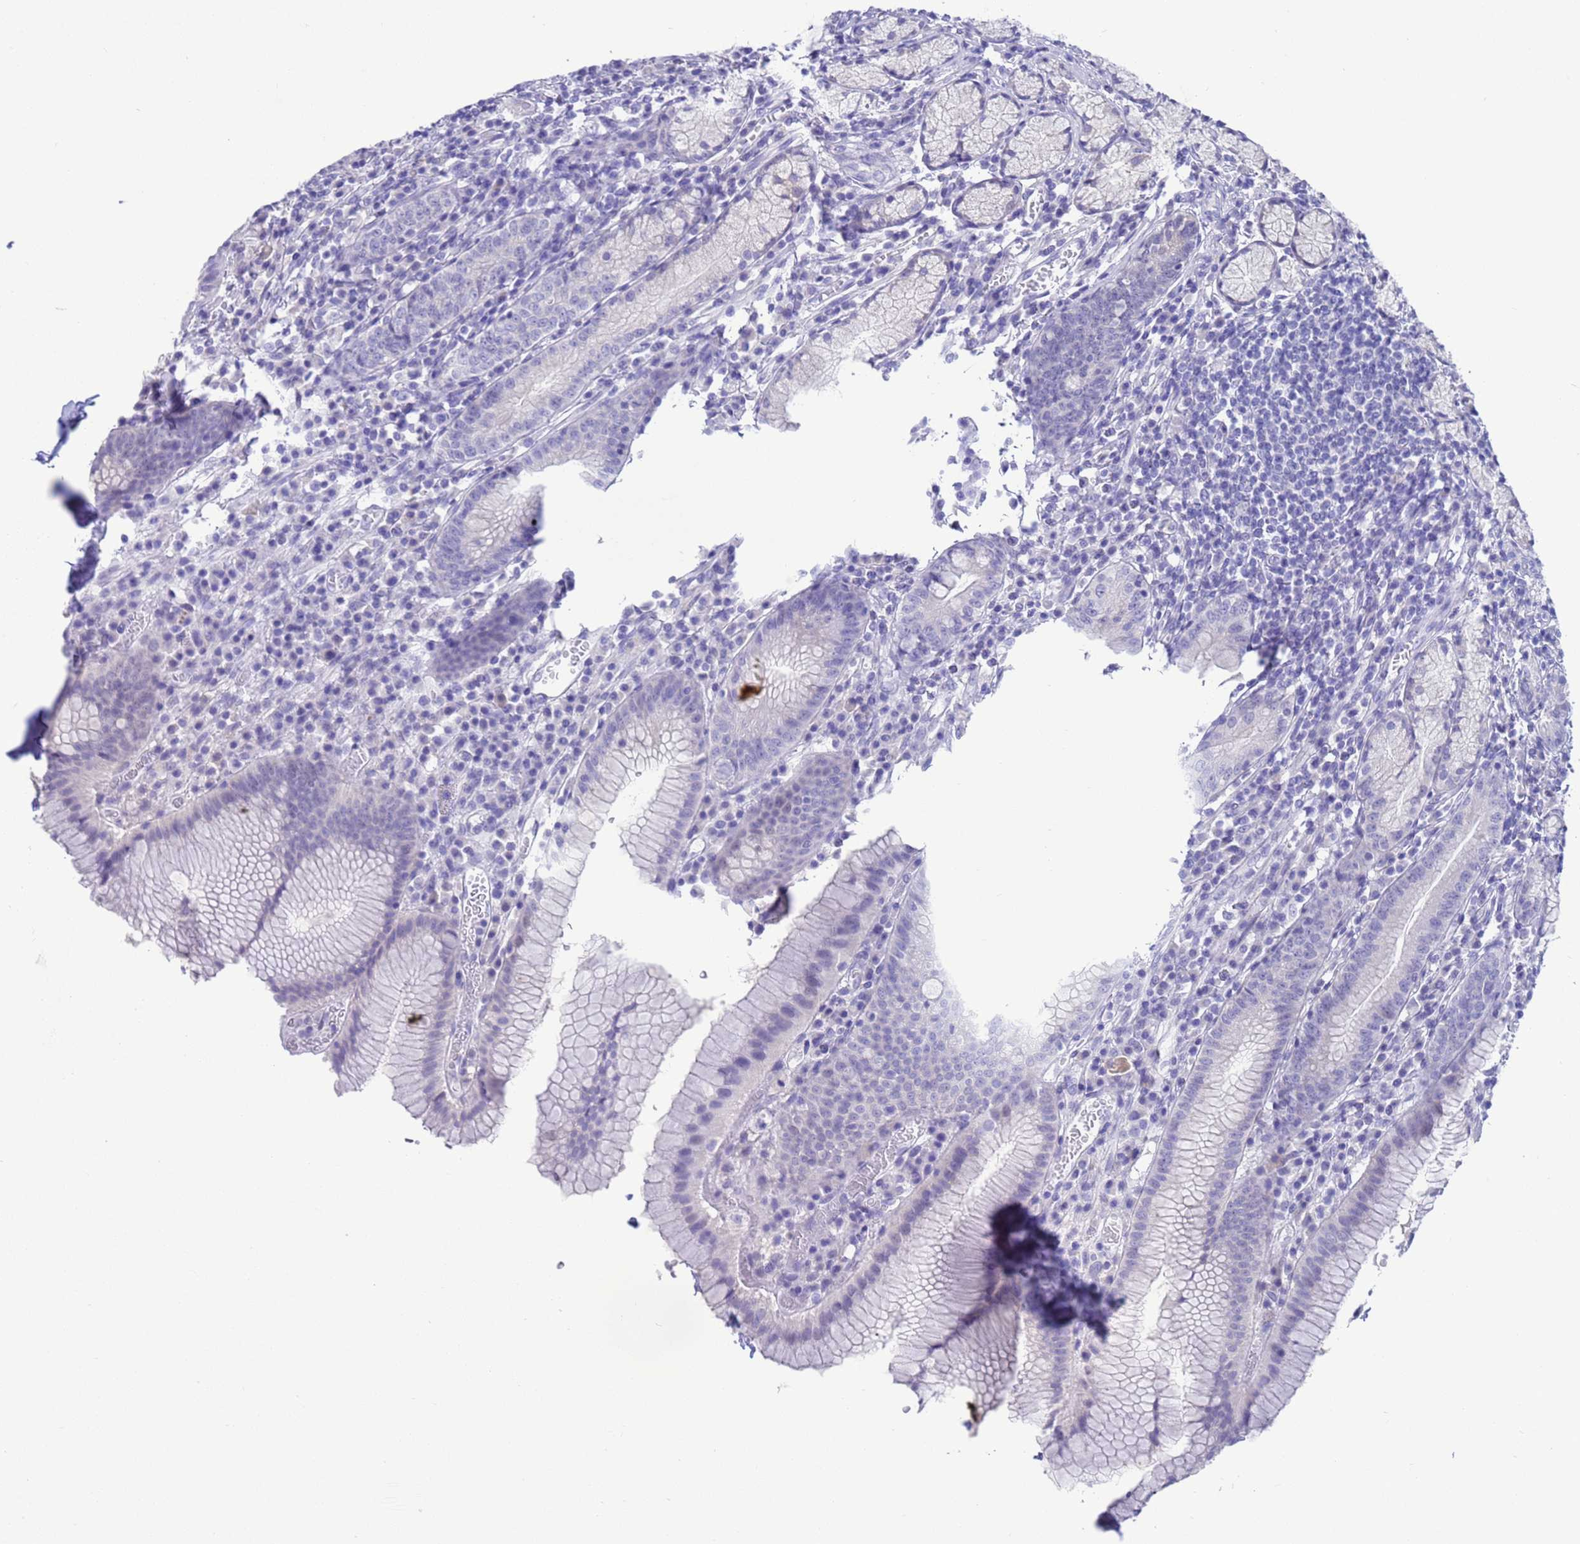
{"staining": {"intensity": "negative", "quantity": "none", "location": "none"}, "tissue": "stomach", "cell_type": "Glandular cells", "image_type": "normal", "snomed": [{"axis": "morphology", "description": "Normal tissue, NOS"}, {"axis": "topography", "description": "Stomach"}], "caption": "Histopathology image shows no significant protein staining in glandular cells of benign stomach. Brightfield microscopy of immunohistochemistry stained with DAB (brown) and hematoxylin (blue), captured at high magnification.", "gene": "GSTM1", "patient": {"sex": "male", "age": 55}}